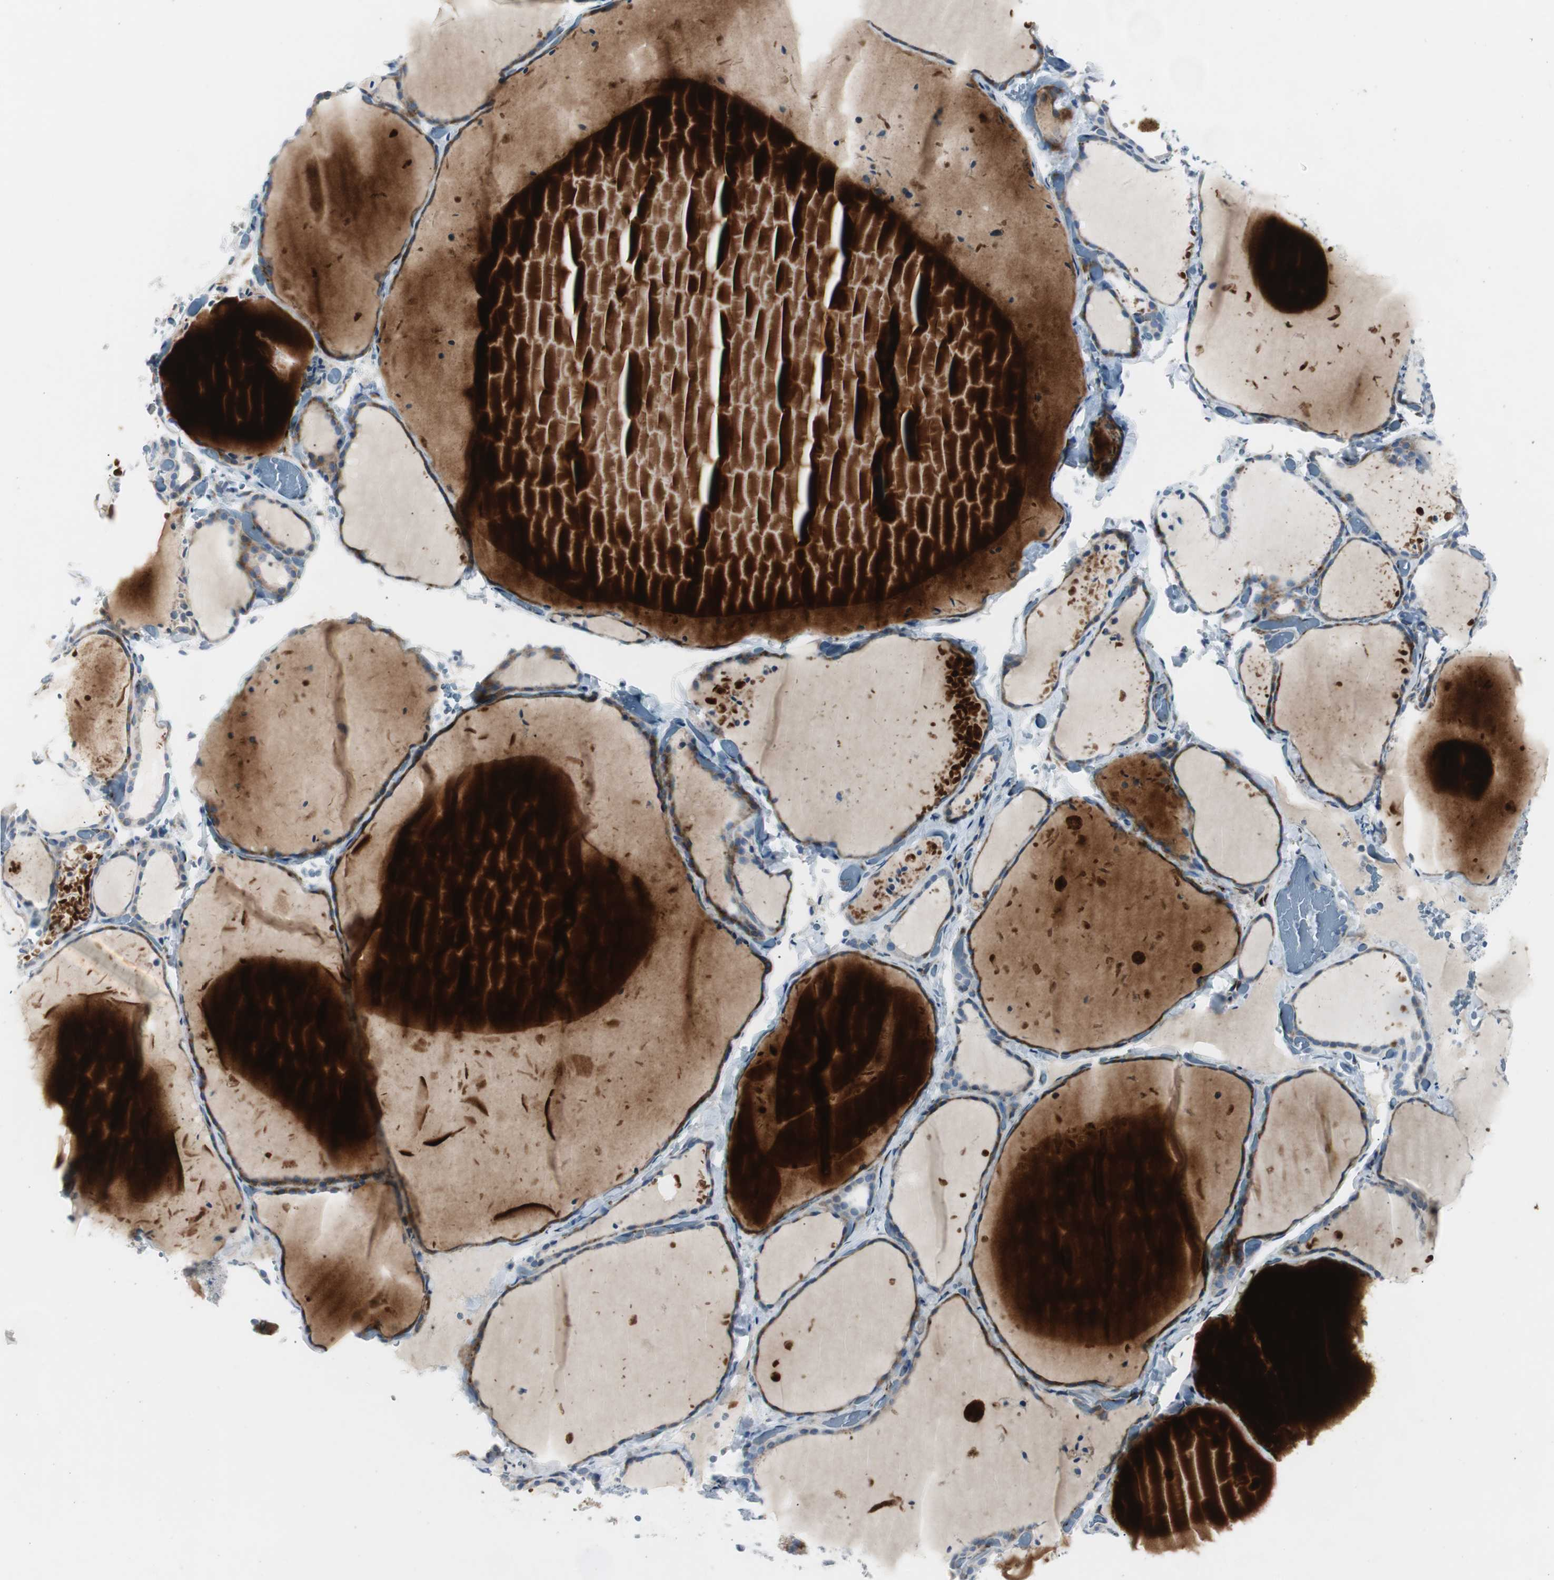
{"staining": {"intensity": "moderate", "quantity": "25%-75%", "location": "cytoplasmic/membranous"}, "tissue": "thyroid gland", "cell_type": "Glandular cells", "image_type": "normal", "snomed": [{"axis": "morphology", "description": "Normal tissue, NOS"}, {"axis": "topography", "description": "Thyroid gland"}], "caption": "Benign thyroid gland displays moderate cytoplasmic/membranous expression in about 25%-75% of glandular cells.", "gene": "BBC3", "patient": {"sex": "female", "age": 22}}